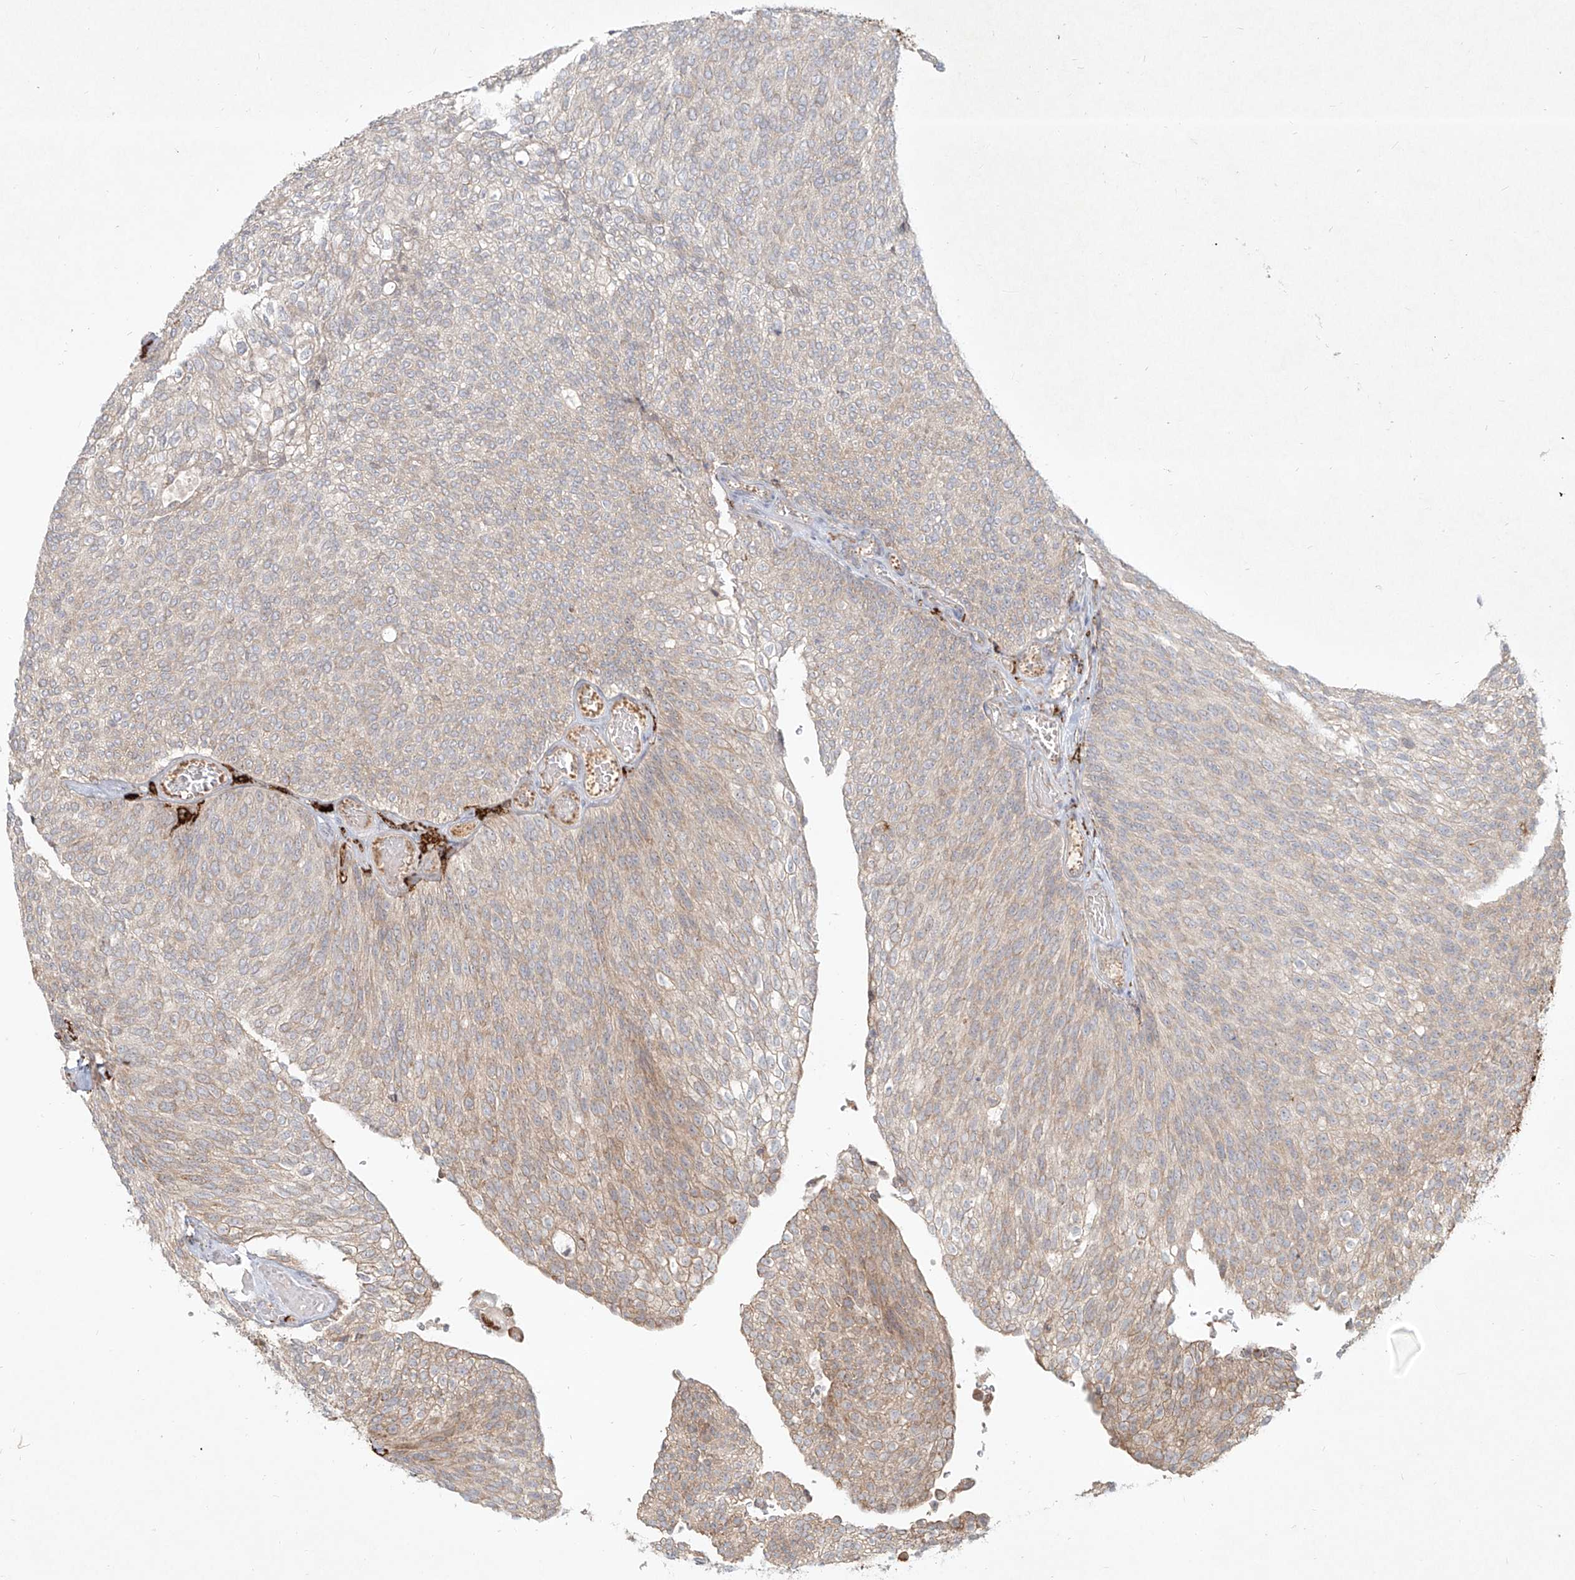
{"staining": {"intensity": "weak", "quantity": "<25%", "location": "cytoplasmic/membranous"}, "tissue": "urothelial cancer", "cell_type": "Tumor cells", "image_type": "cancer", "snomed": [{"axis": "morphology", "description": "Urothelial carcinoma, Low grade"}, {"axis": "topography", "description": "Urinary bladder"}], "caption": "This is an IHC histopathology image of urothelial cancer. There is no staining in tumor cells.", "gene": "CD209", "patient": {"sex": "female", "age": 79}}